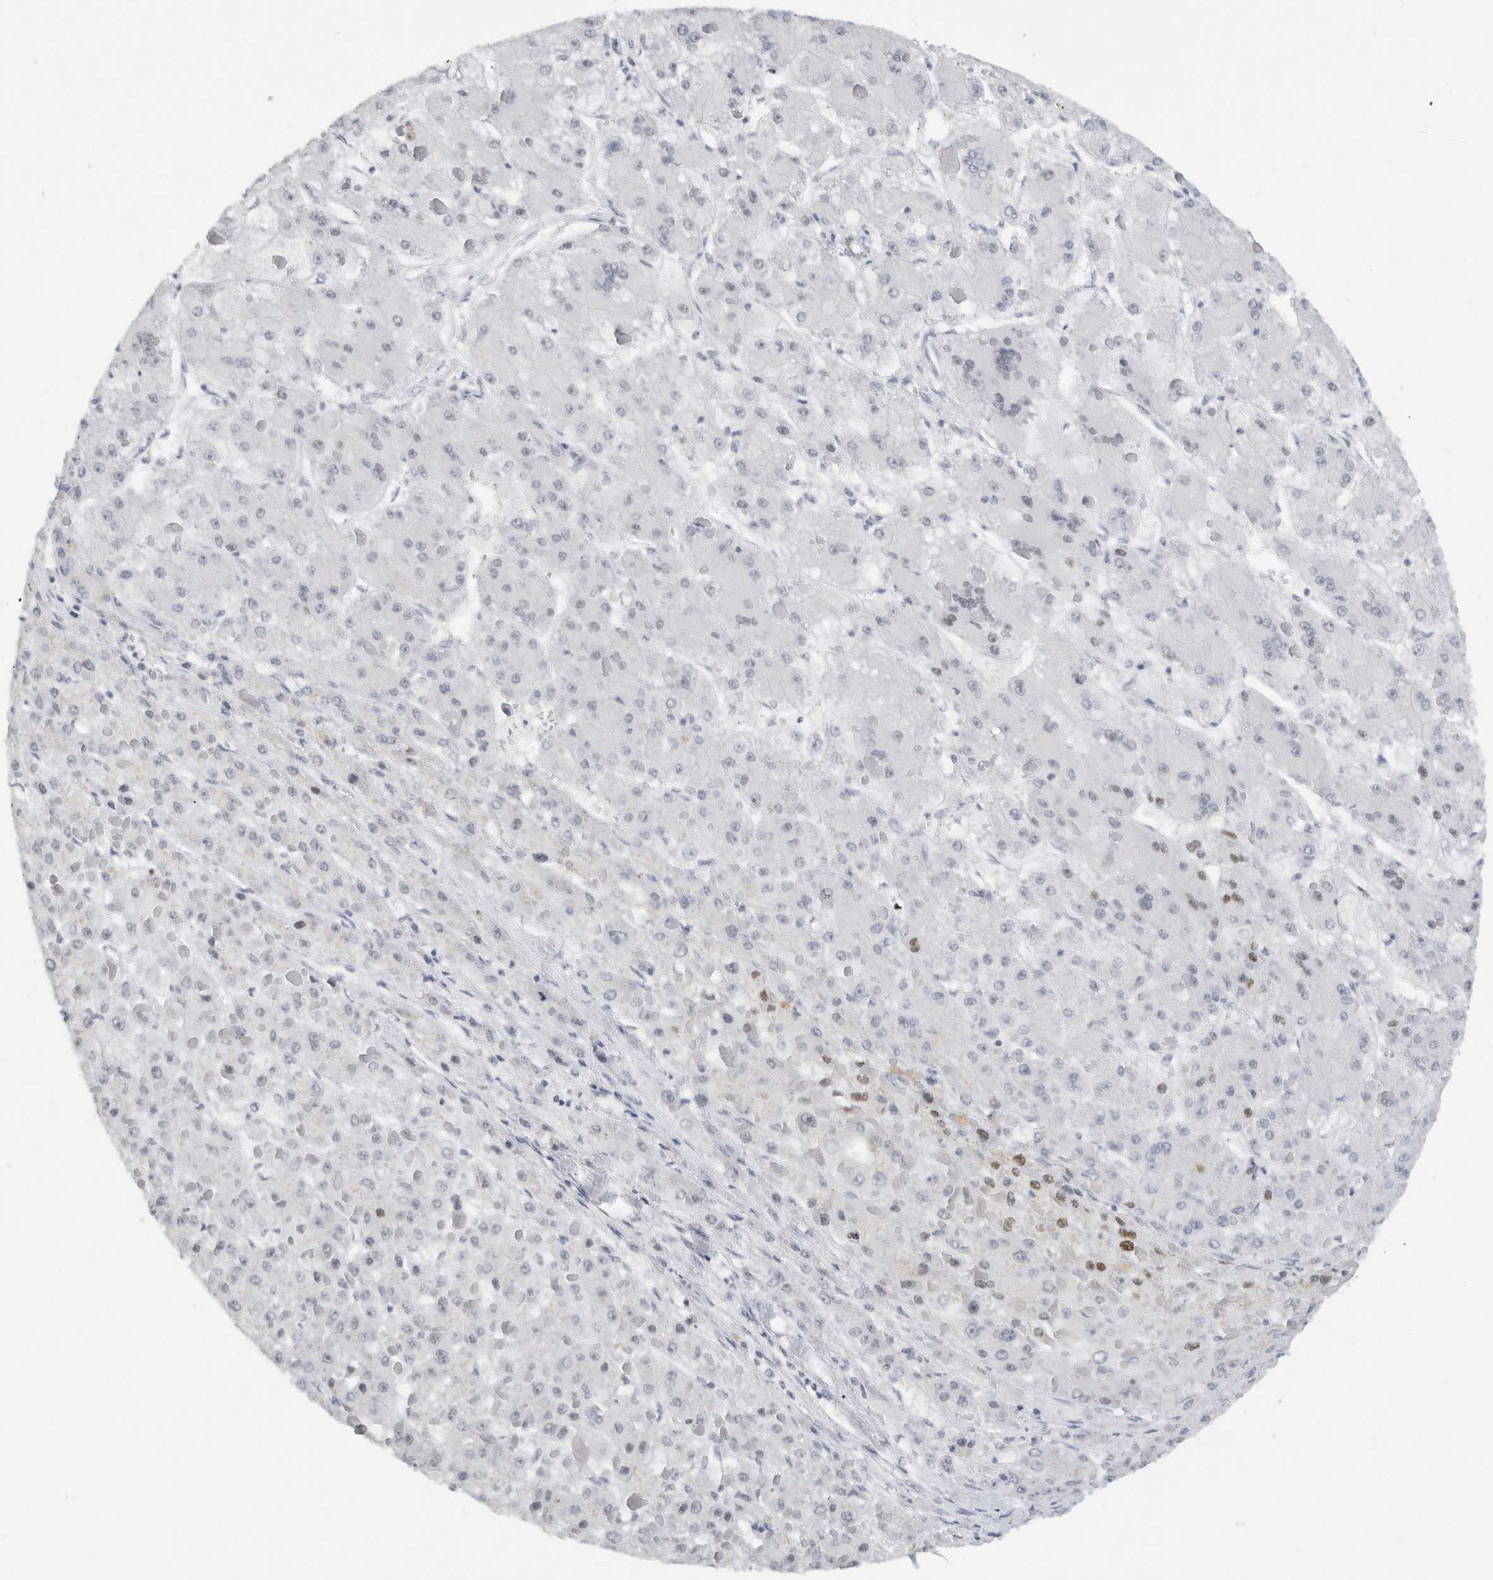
{"staining": {"intensity": "negative", "quantity": "none", "location": "none"}, "tissue": "liver cancer", "cell_type": "Tumor cells", "image_type": "cancer", "snomed": [{"axis": "morphology", "description": "Carcinoma, Hepatocellular, NOS"}, {"axis": "topography", "description": "Liver"}], "caption": "Liver cancer was stained to show a protein in brown. There is no significant positivity in tumor cells. (DAB immunohistochemistry visualized using brightfield microscopy, high magnification).", "gene": "COPS7A", "patient": {"sex": "female", "age": 73}}